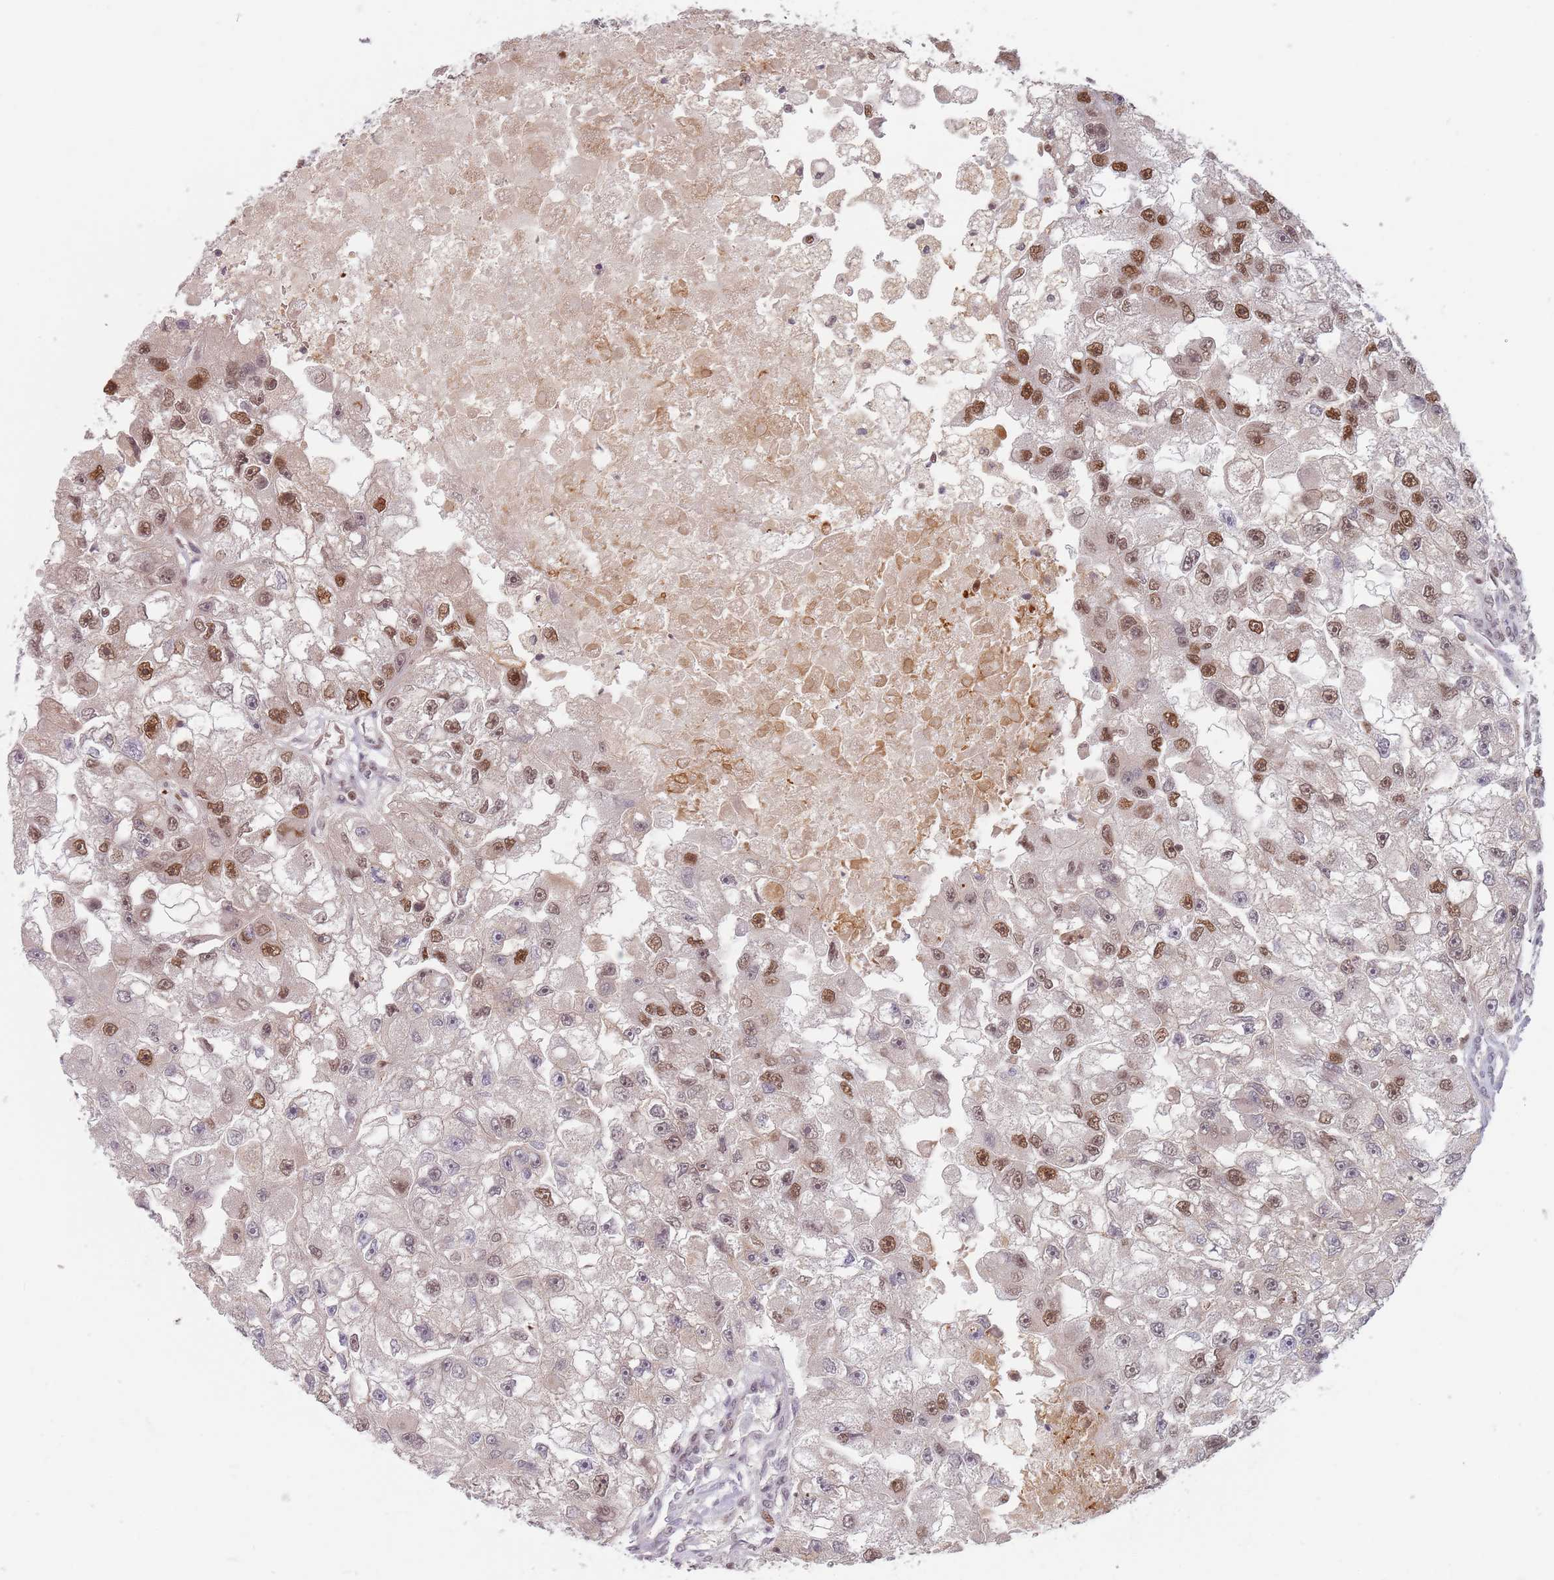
{"staining": {"intensity": "moderate", "quantity": ">75%", "location": "nuclear"}, "tissue": "renal cancer", "cell_type": "Tumor cells", "image_type": "cancer", "snomed": [{"axis": "morphology", "description": "Adenocarcinoma, NOS"}, {"axis": "topography", "description": "Kidney"}], "caption": "Human renal cancer stained with a protein marker shows moderate staining in tumor cells.", "gene": "NUP50", "patient": {"sex": "male", "age": 63}}